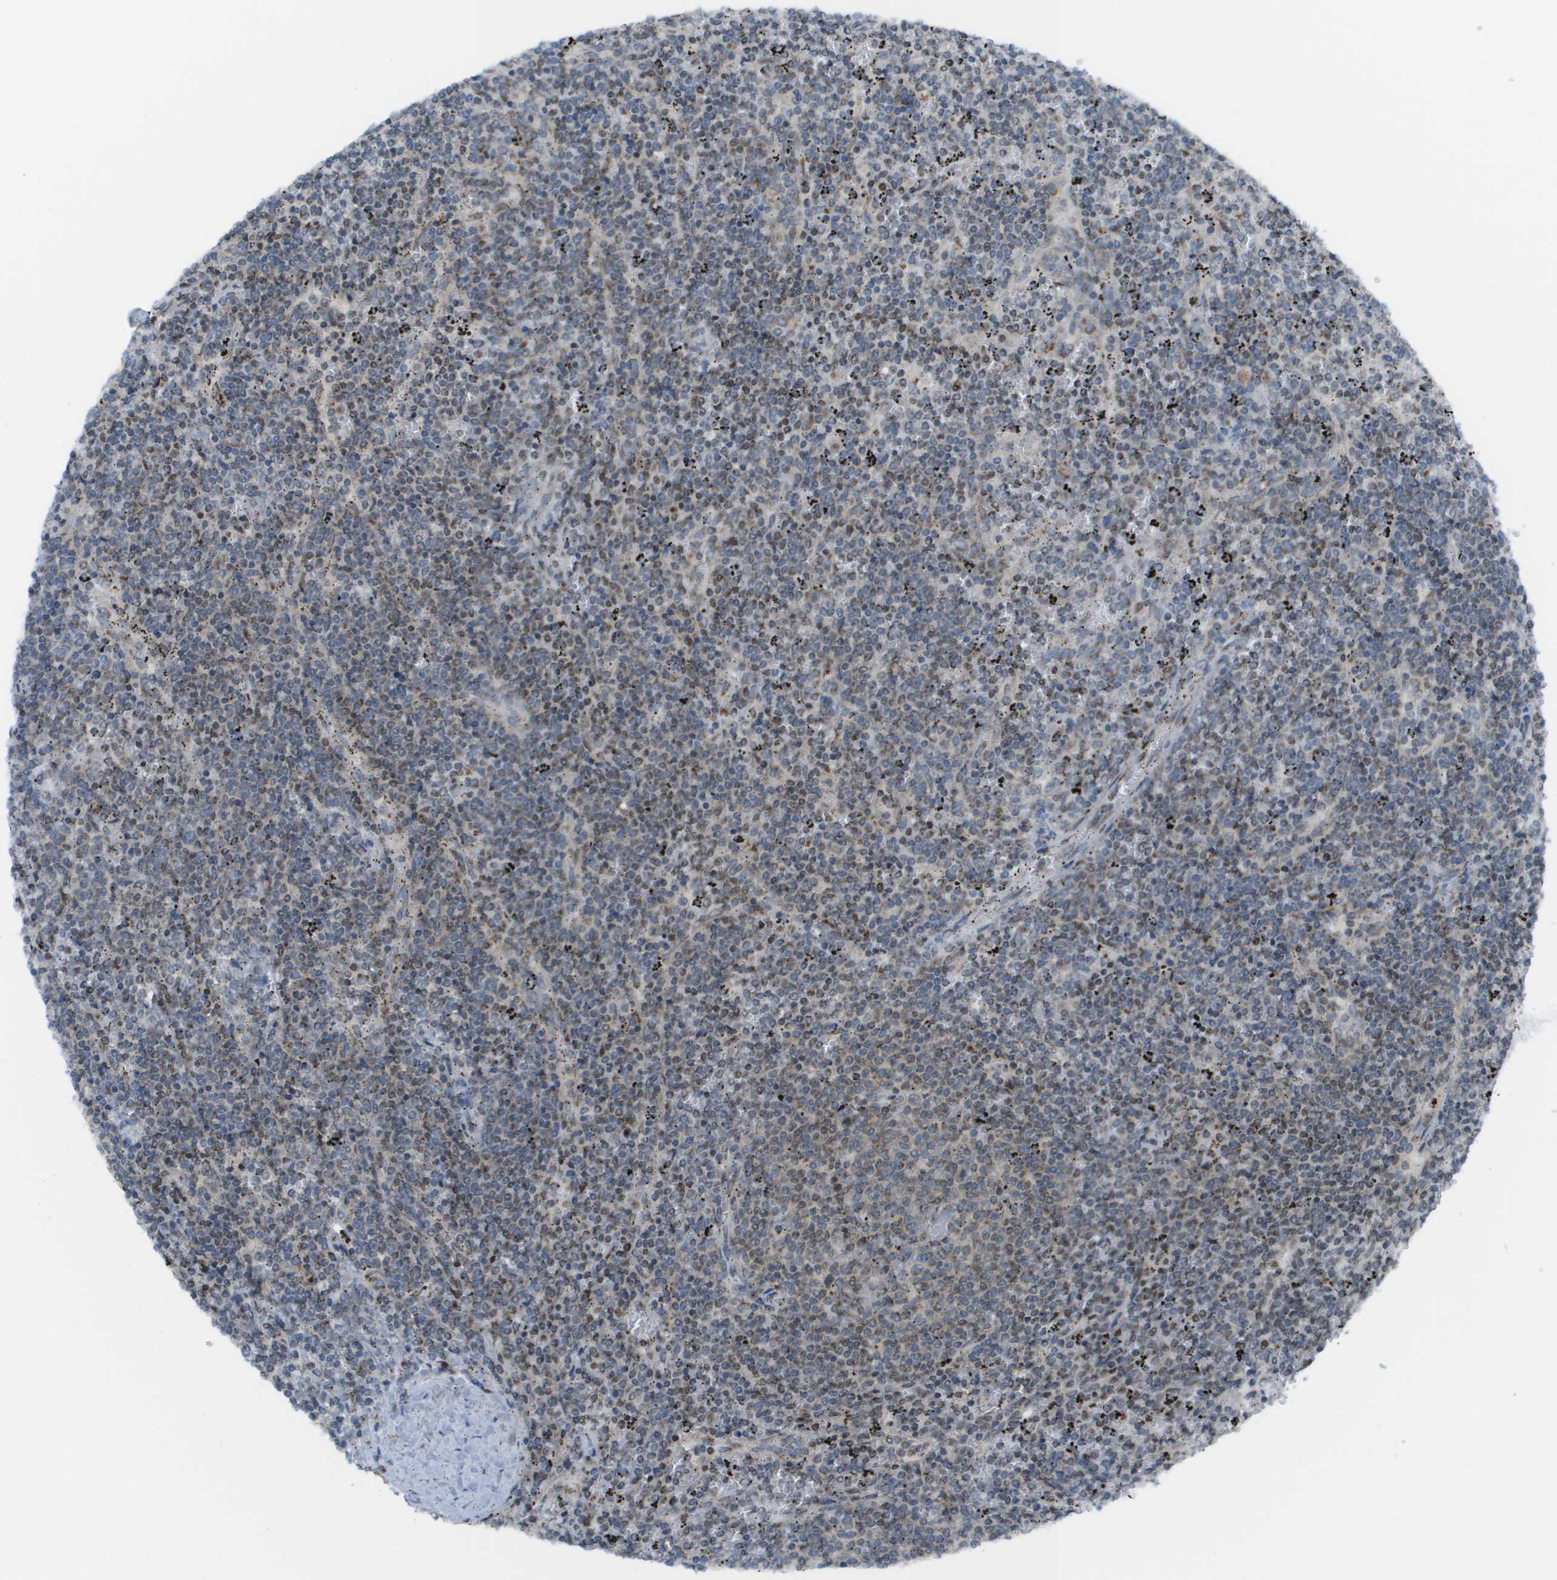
{"staining": {"intensity": "weak", "quantity": "25%-75%", "location": "cytoplasmic/membranous"}, "tissue": "lymphoma", "cell_type": "Tumor cells", "image_type": "cancer", "snomed": [{"axis": "morphology", "description": "Malignant lymphoma, non-Hodgkin's type, Low grade"}, {"axis": "topography", "description": "Spleen"}], "caption": "Lymphoma stained with a brown dye demonstrates weak cytoplasmic/membranous positive expression in approximately 25%-75% of tumor cells.", "gene": "EVC", "patient": {"sex": "female", "age": 50}}